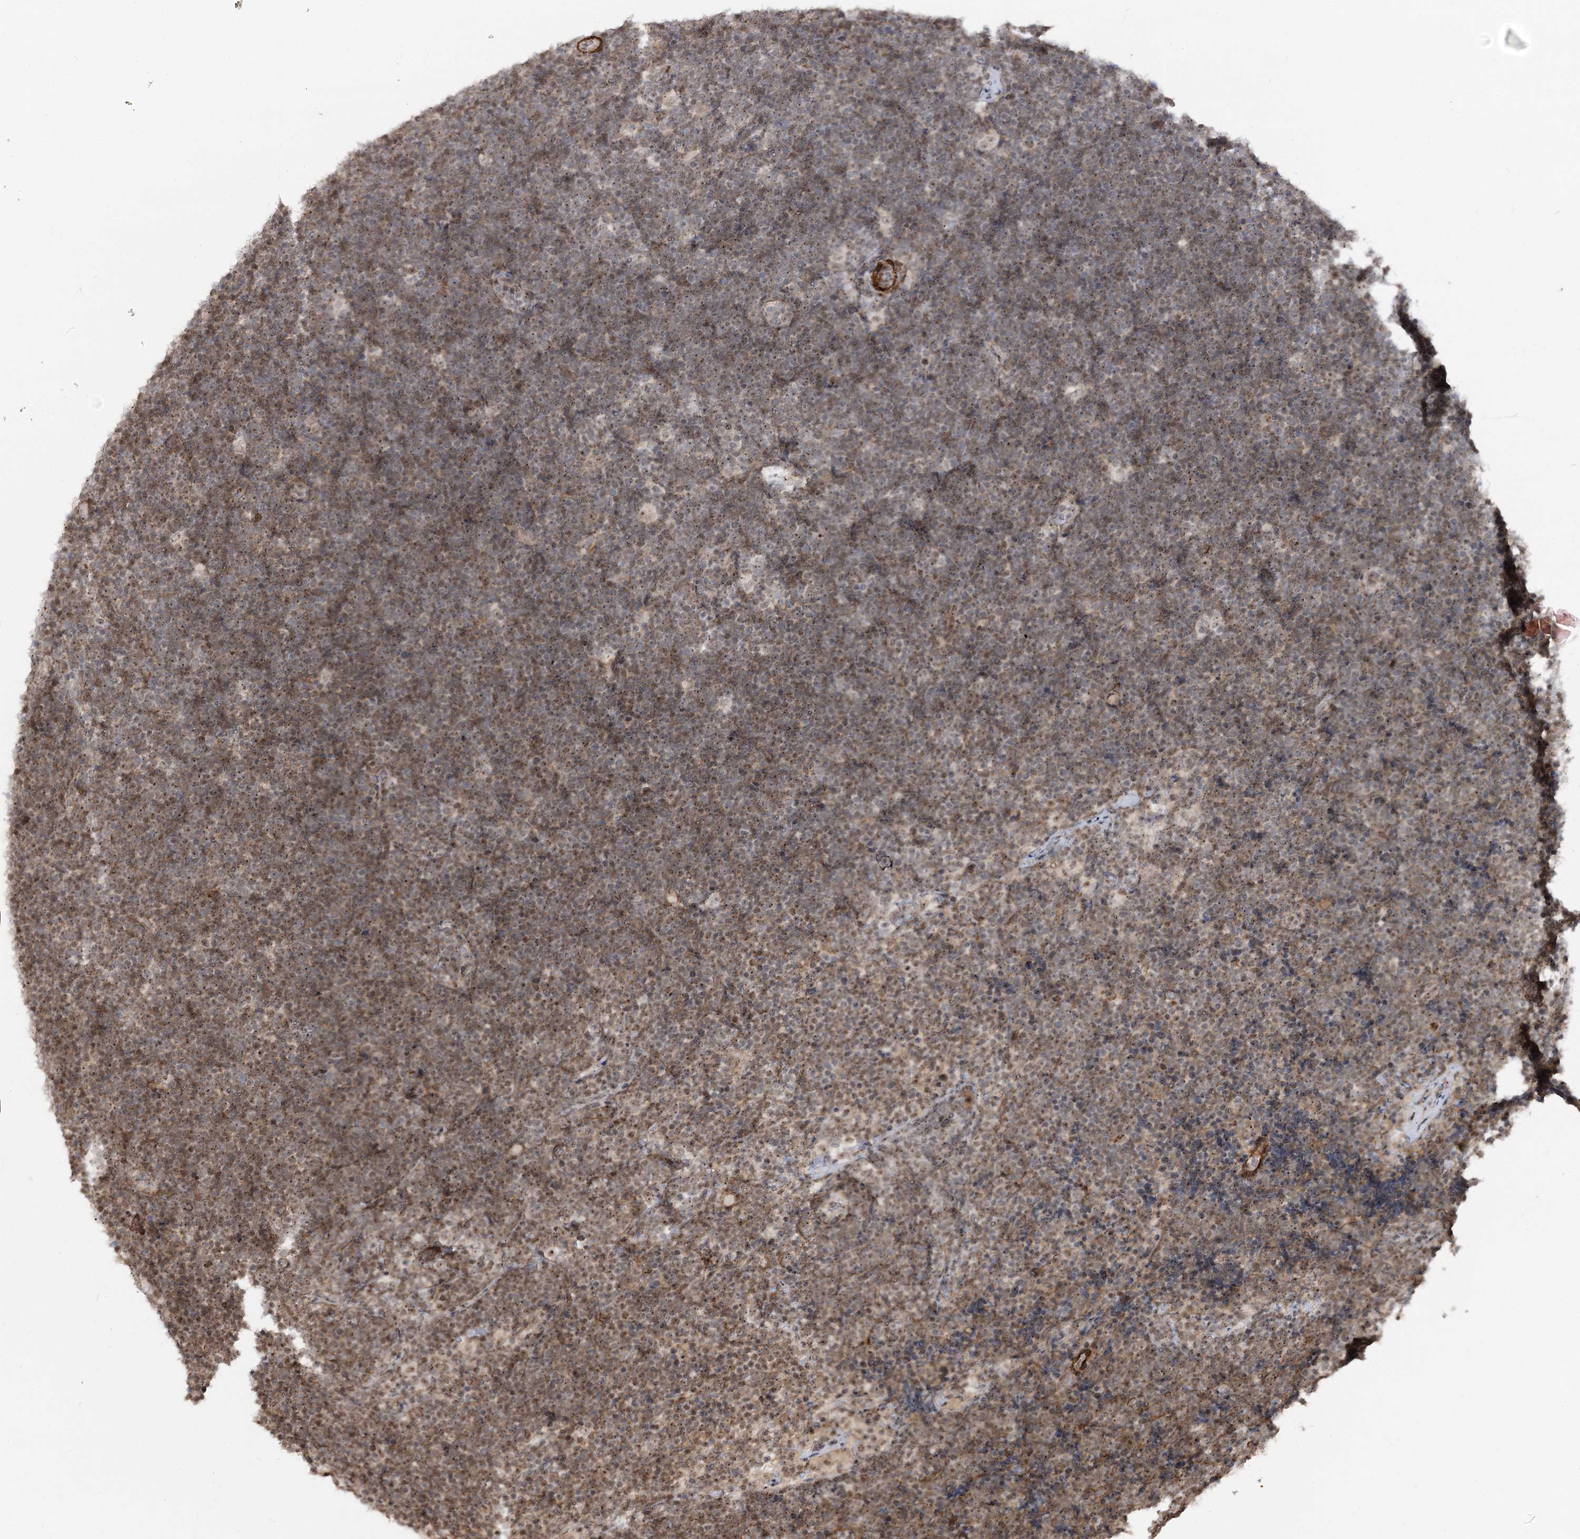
{"staining": {"intensity": "moderate", "quantity": "25%-75%", "location": "nuclear"}, "tissue": "lymphoma", "cell_type": "Tumor cells", "image_type": "cancer", "snomed": [{"axis": "morphology", "description": "Malignant lymphoma, non-Hodgkin's type, High grade"}, {"axis": "topography", "description": "Lymph node"}], "caption": "This image shows immunohistochemistry staining of high-grade malignant lymphoma, non-Hodgkin's type, with medium moderate nuclear positivity in approximately 25%-75% of tumor cells.", "gene": "GNL3L", "patient": {"sex": "male", "age": 13}}